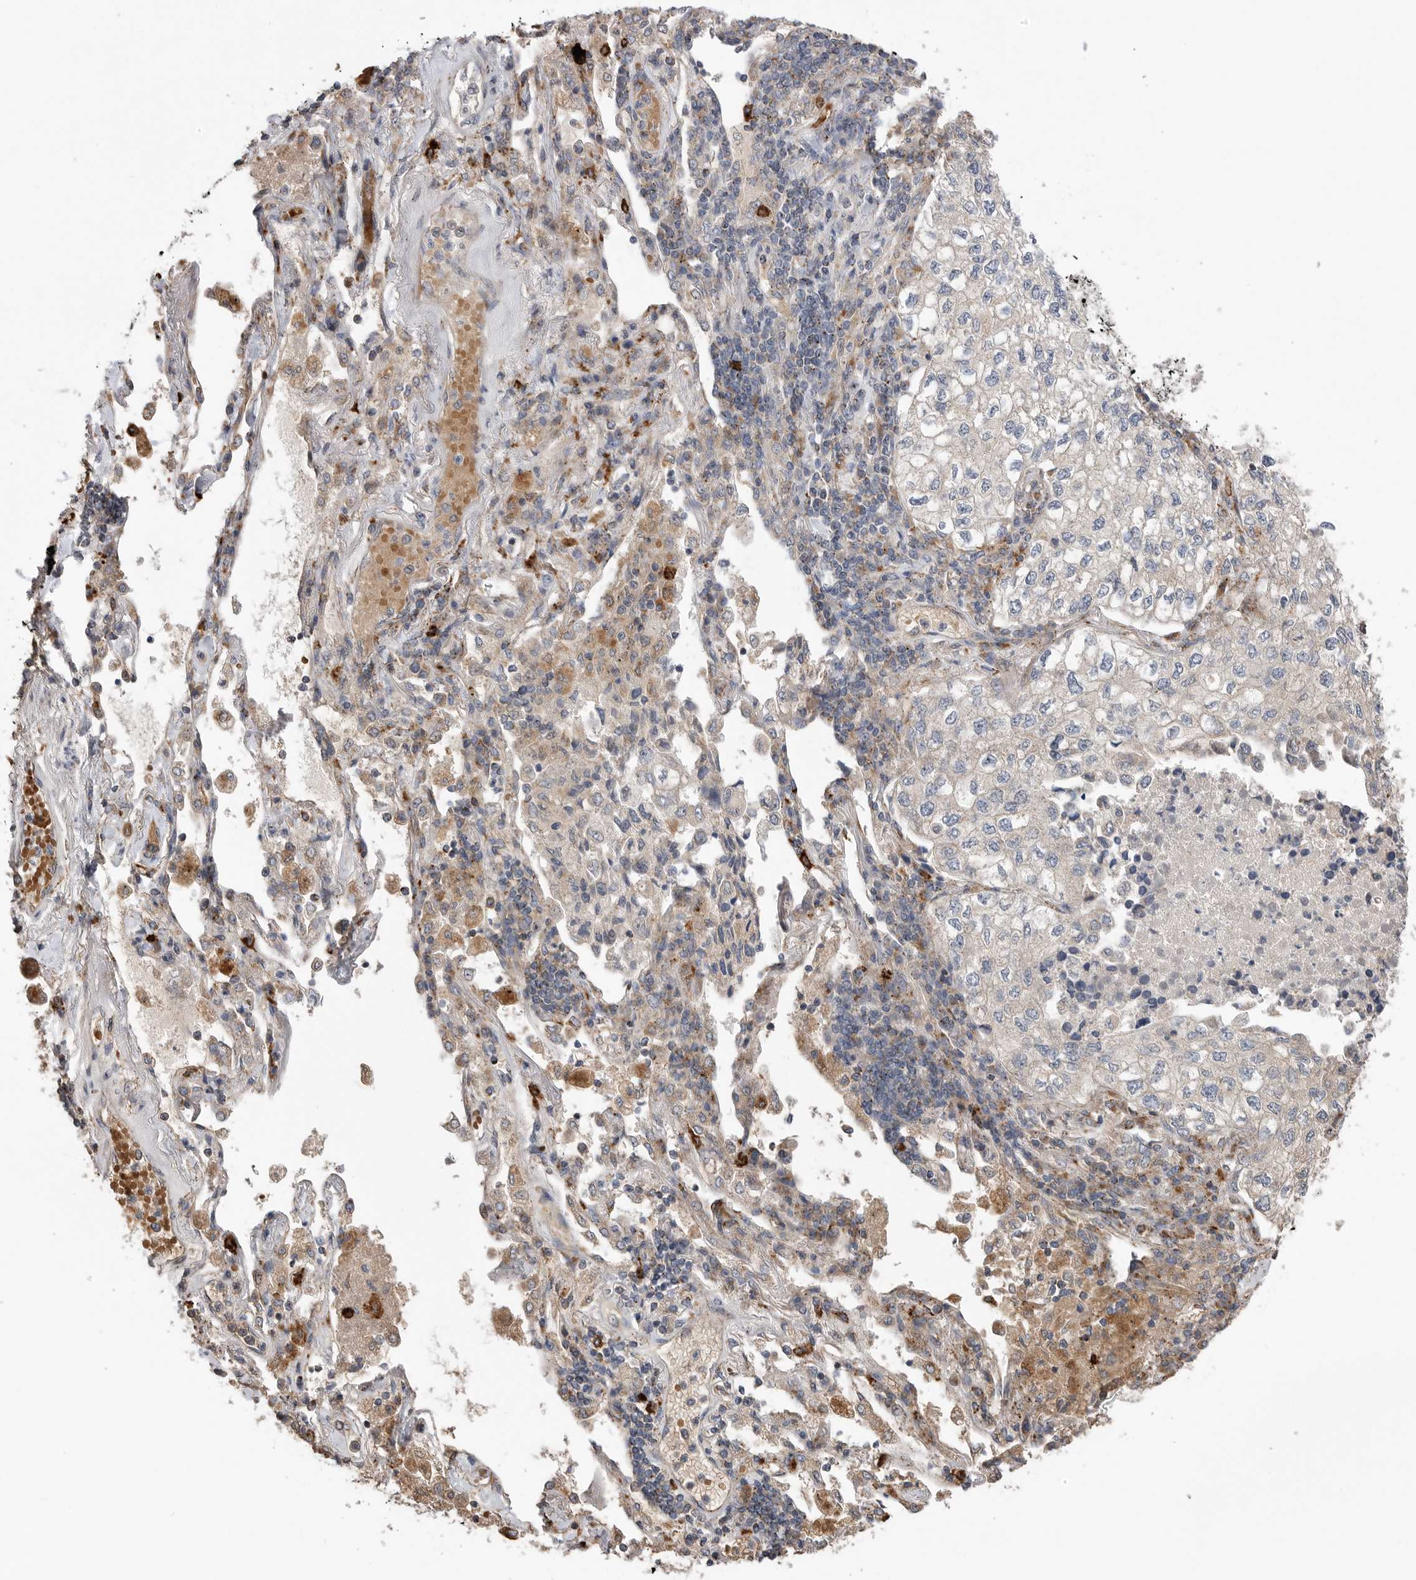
{"staining": {"intensity": "moderate", "quantity": "<25%", "location": "cytoplasmic/membranous"}, "tissue": "lung cancer", "cell_type": "Tumor cells", "image_type": "cancer", "snomed": [{"axis": "morphology", "description": "Adenocarcinoma, NOS"}, {"axis": "topography", "description": "Lung"}], "caption": "An immunohistochemistry (IHC) micrograph of neoplastic tissue is shown. Protein staining in brown labels moderate cytoplasmic/membranous positivity in lung cancer within tumor cells.", "gene": "GALNS", "patient": {"sex": "male", "age": 63}}